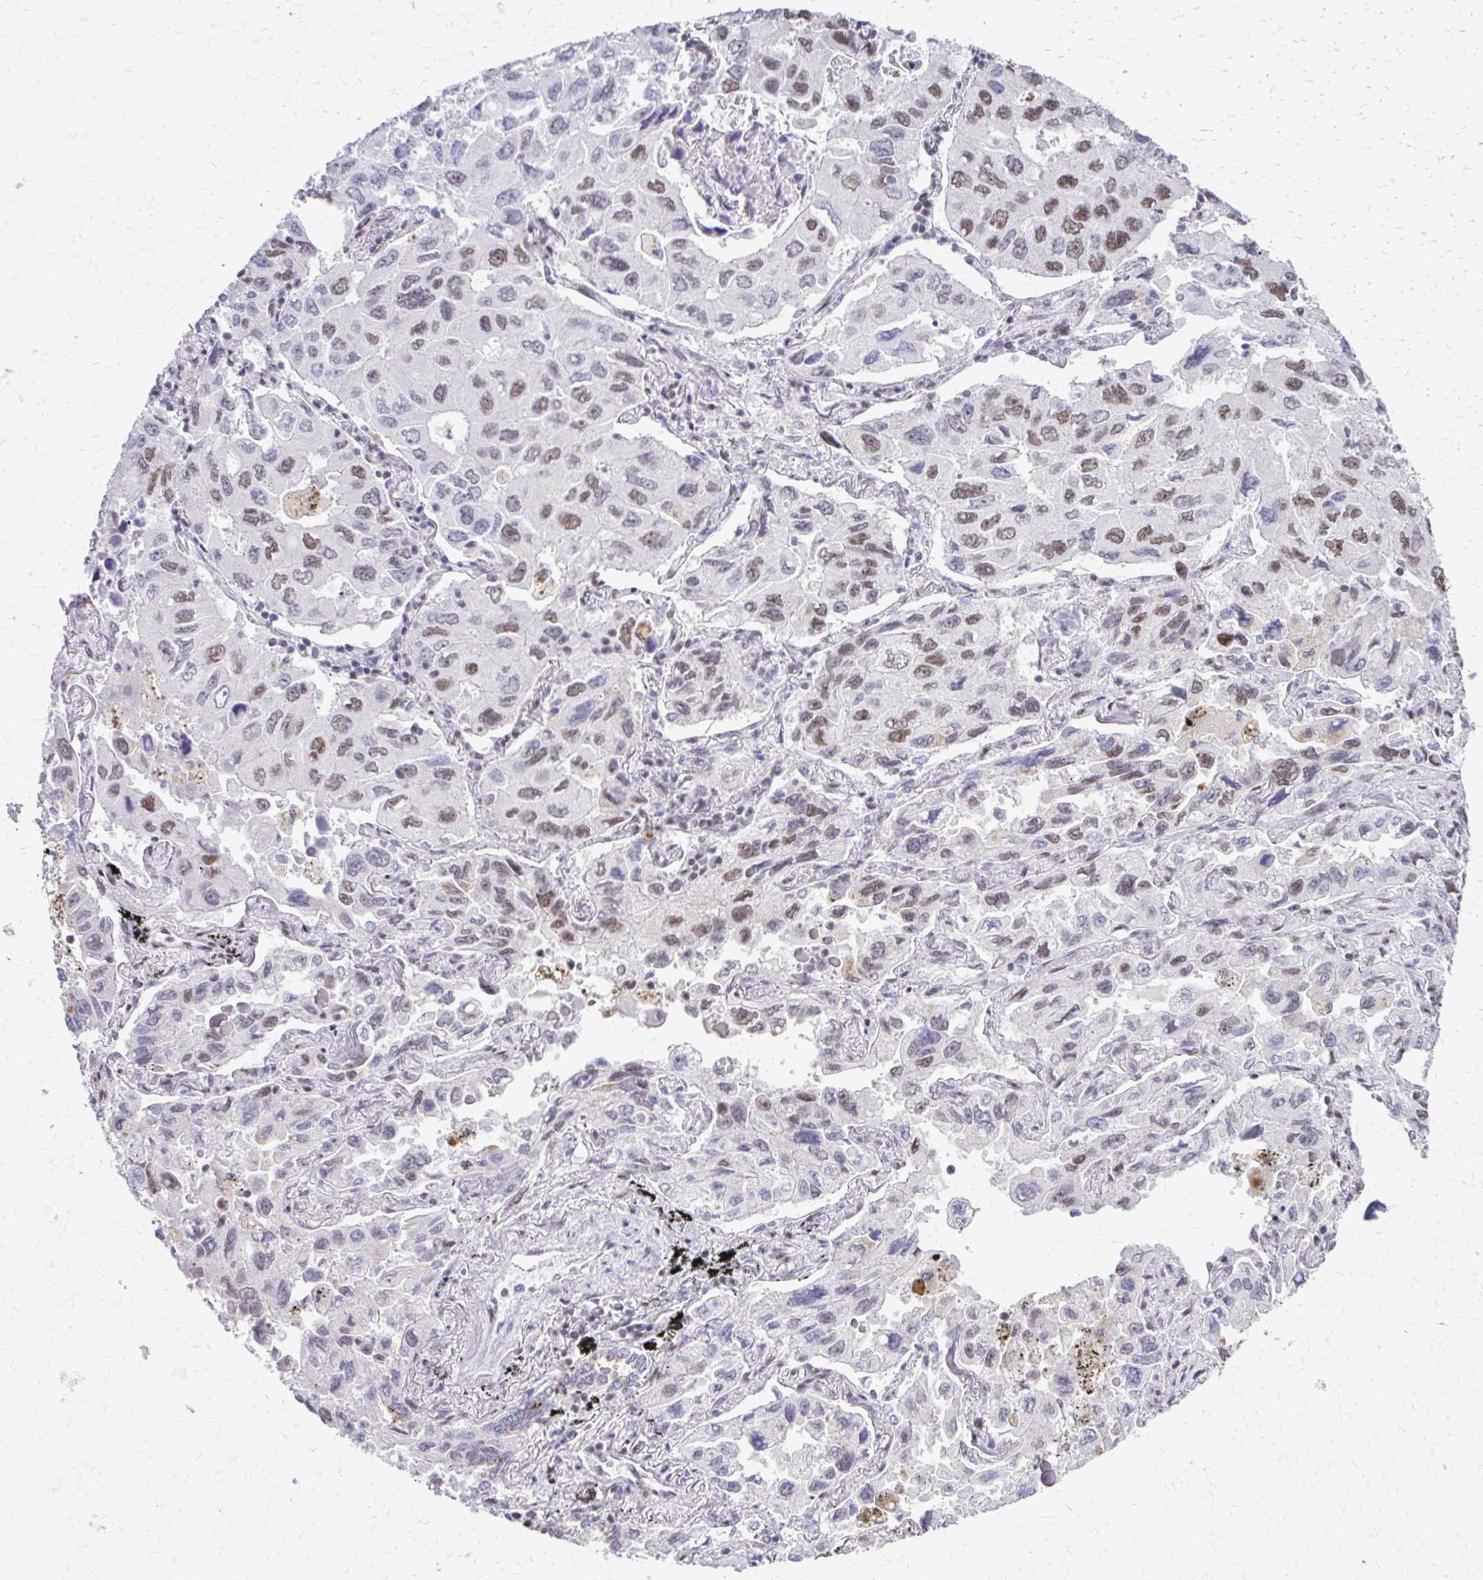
{"staining": {"intensity": "weak", "quantity": "<25%", "location": "nuclear"}, "tissue": "lung cancer", "cell_type": "Tumor cells", "image_type": "cancer", "snomed": [{"axis": "morphology", "description": "Adenocarcinoma, NOS"}, {"axis": "topography", "description": "Lung"}], "caption": "A histopathology image of human lung adenocarcinoma is negative for staining in tumor cells.", "gene": "SS18", "patient": {"sex": "male", "age": 64}}